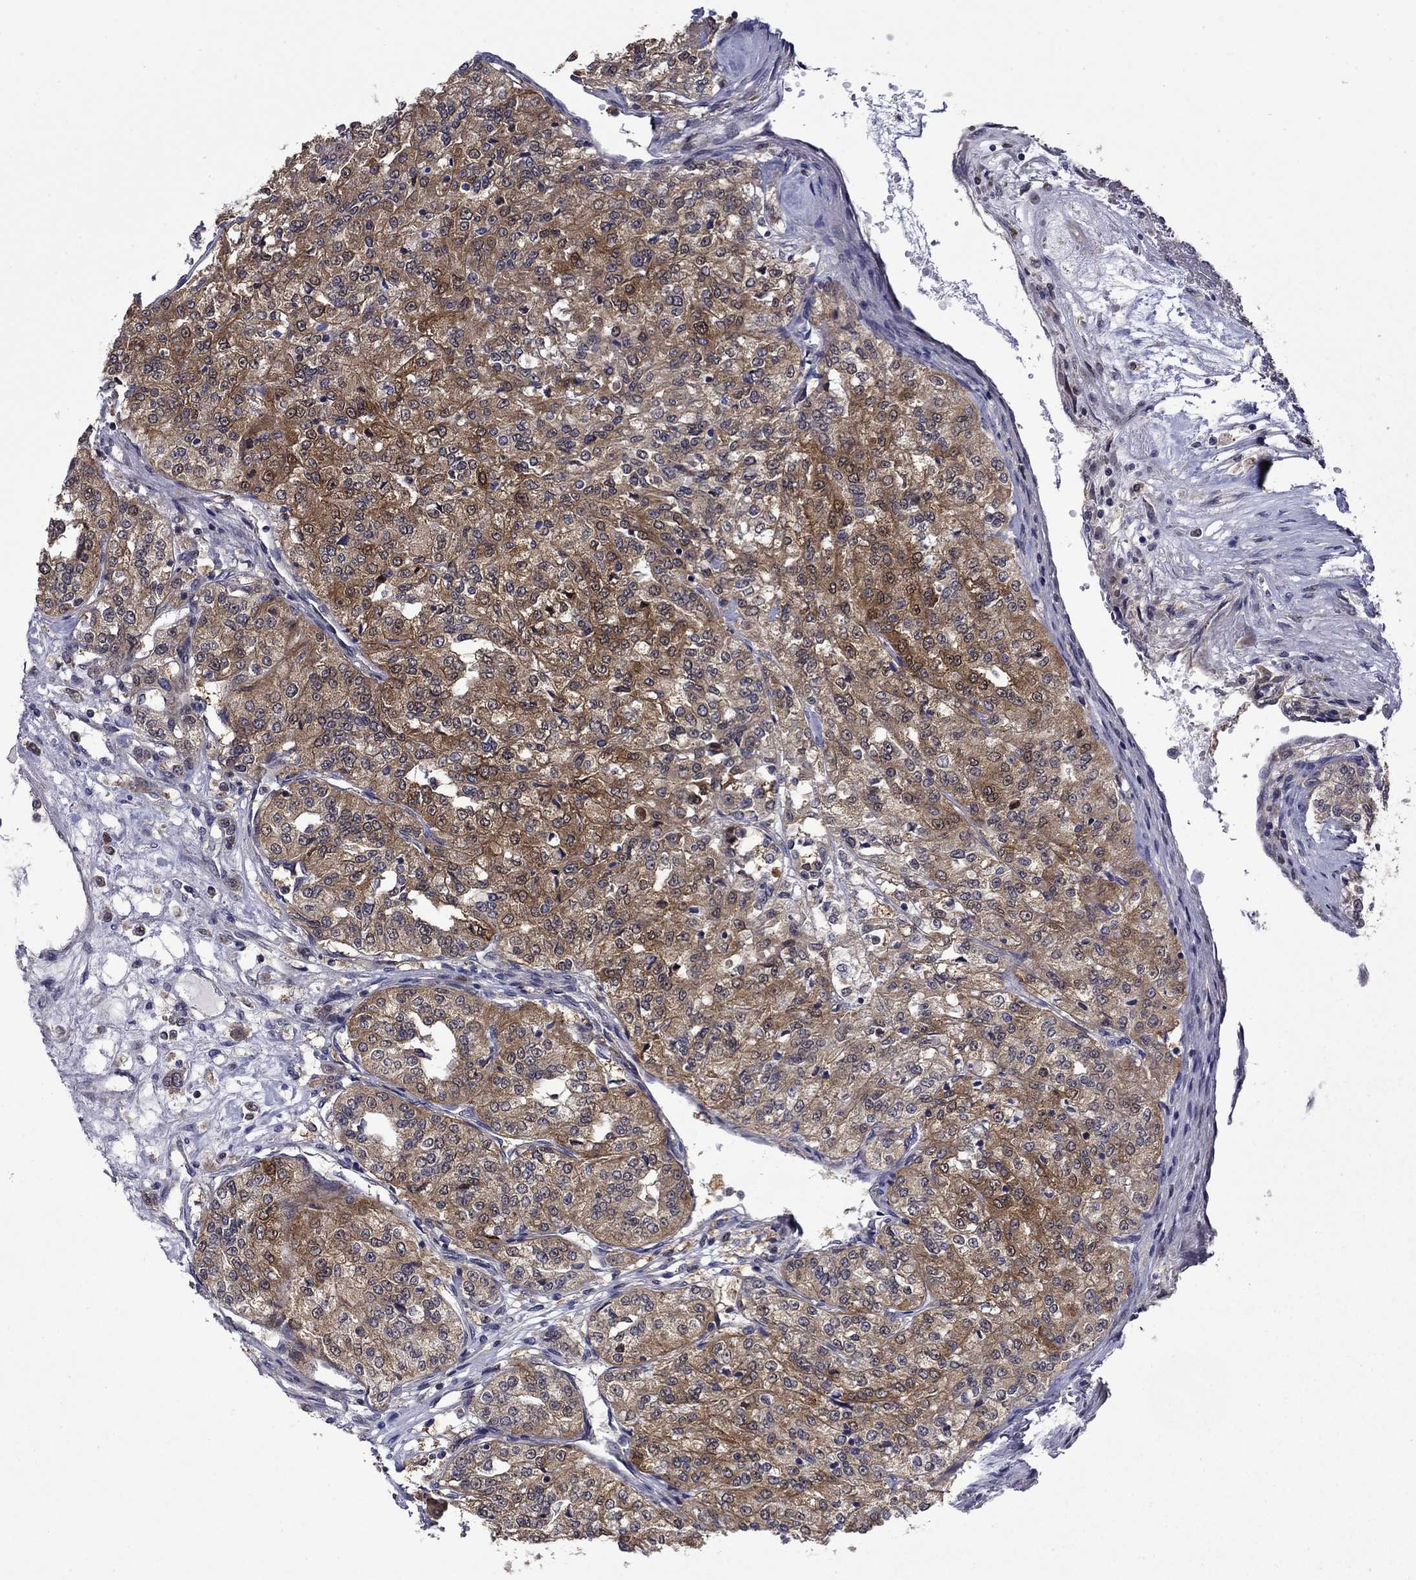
{"staining": {"intensity": "moderate", "quantity": ">75%", "location": "cytoplasmic/membranous"}, "tissue": "renal cancer", "cell_type": "Tumor cells", "image_type": "cancer", "snomed": [{"axis": "morphology", "description": "Adenocarcinoma, NOS"}, {"axis": "topography", "description": "Kidney"}], "caption": "Renal cancer (adenocarcinoma) was stained to show a protein in brown. There is medium levels of moderate cytoplasmic/membranous expression in about >75% of tumor cells.", "gene": "TPMT", "patient": {"sex": "female", "age": 63}}